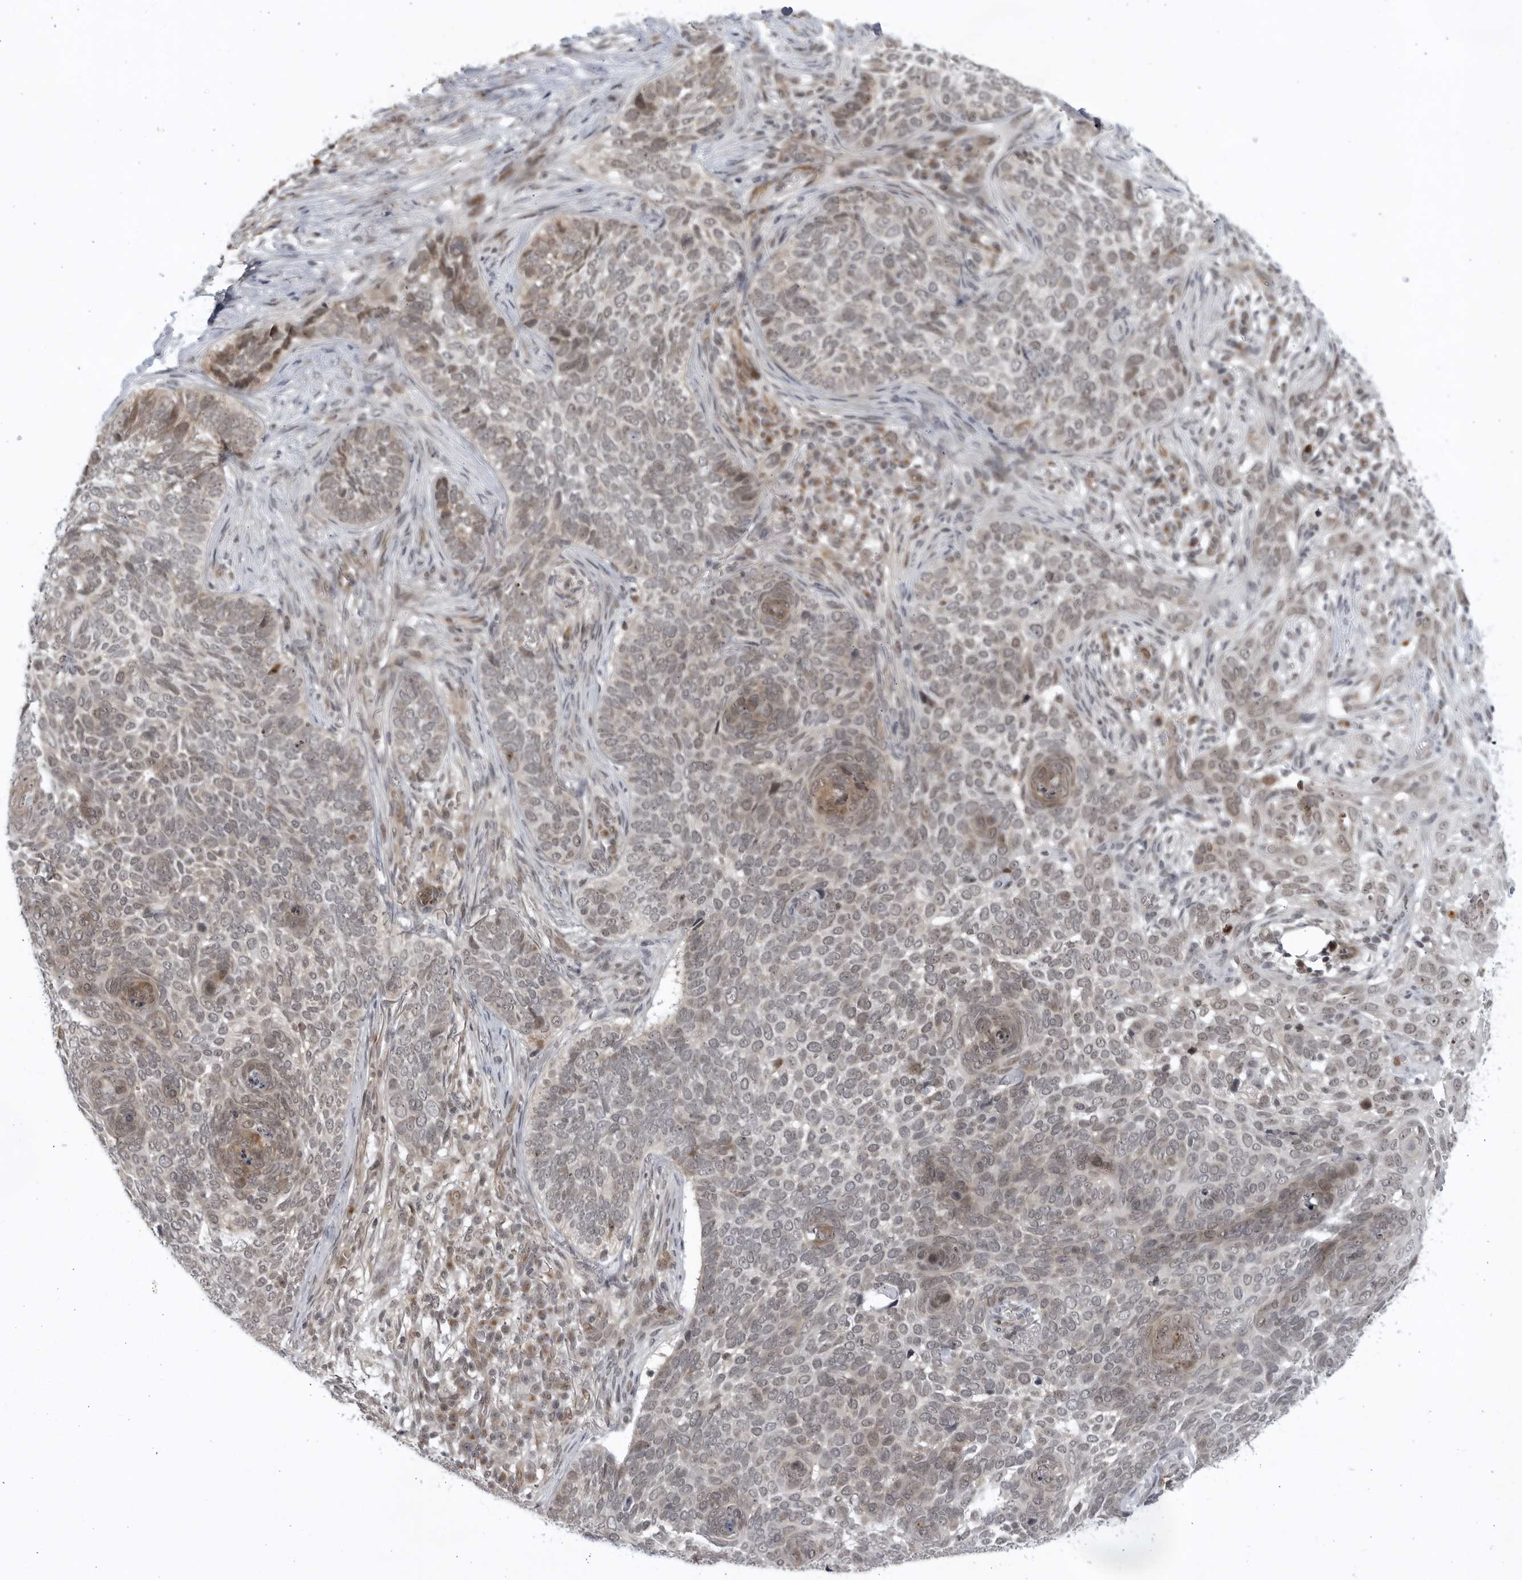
{"staining": {"intensity": "weak", "quantity": "25%-75%", "location": "nuclear"}, "tissue": "skin cancer", "cell_type": "Tumor cells", "image_type": "cancer", "snomed": [{"axis": "morphology", "description": "Basal cell carcinoma"}, {"axis": "topography", "description": "Skin"}], "caption": "About 25%-75% of tumor cells in human skin cancer exhibit weak nuclear protein expression as visualized by brown immunohistochemical staining.", "gene": "ITGB3BP", "patient": {"sex": "female", "age": 64}}